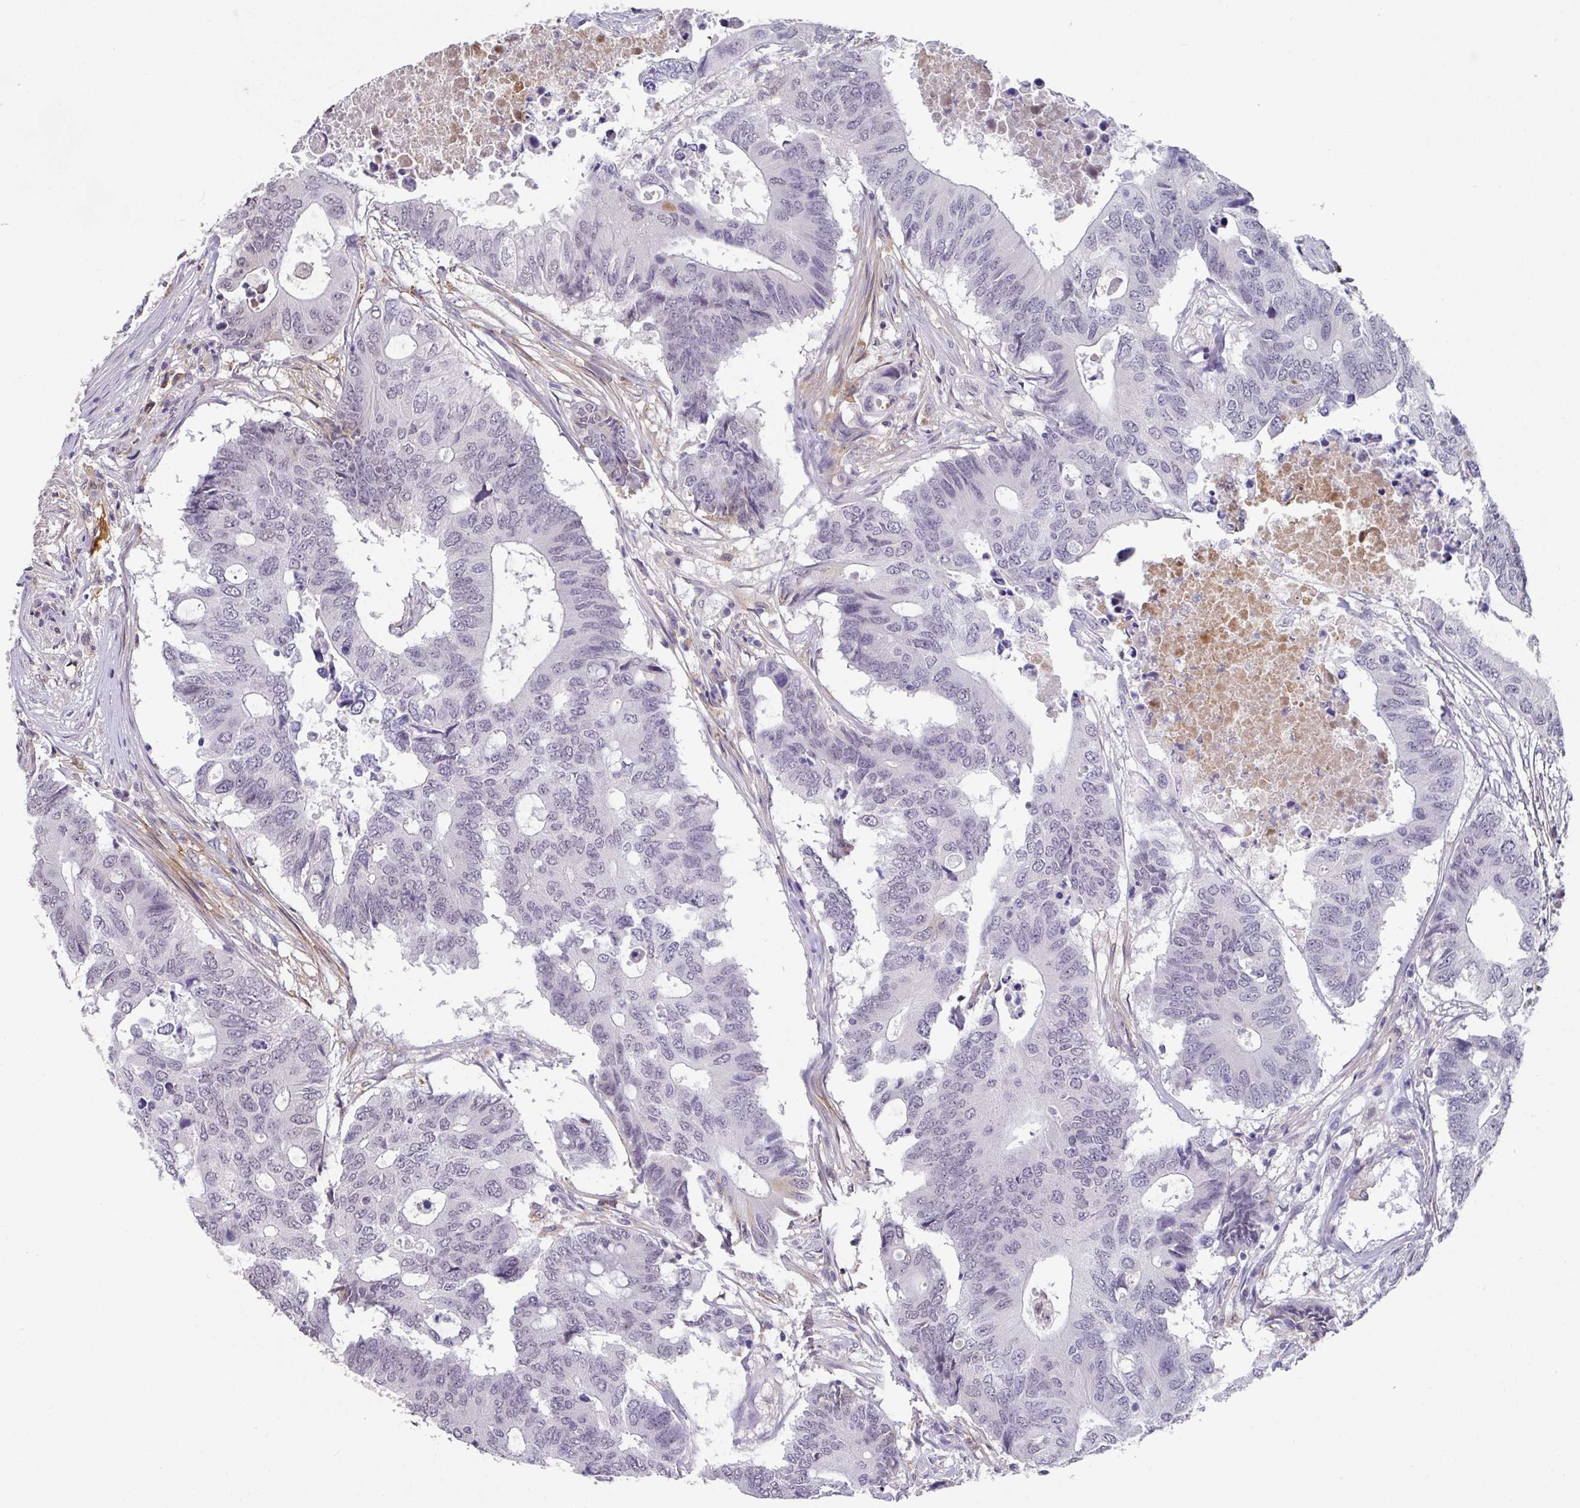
{"staining": {"intensity": "weak", "quantity": "<25%", "location": "nuclear"}, "tissue": "colorectal cancer", "cell_type": "Tumor cells", "image_type": "cancer", "snomed": [{"axis": "morphology", "description": "Adenocarcinoma, NOS"}, {"axis": "topography", "description": "Colon"}], "caption": "A high-resolution histopathology image shows immunohistochemistry (IHC) staining of colorectal cancer (adenocarcinoma), which reveals no significant staining in tumor cells. (Brightfield microscopy of DAB (3,3'-diaminobenzidine) IHC at high magnification).", "gene": "C1QB", "patient": {"sex": "male", "age": 71}}